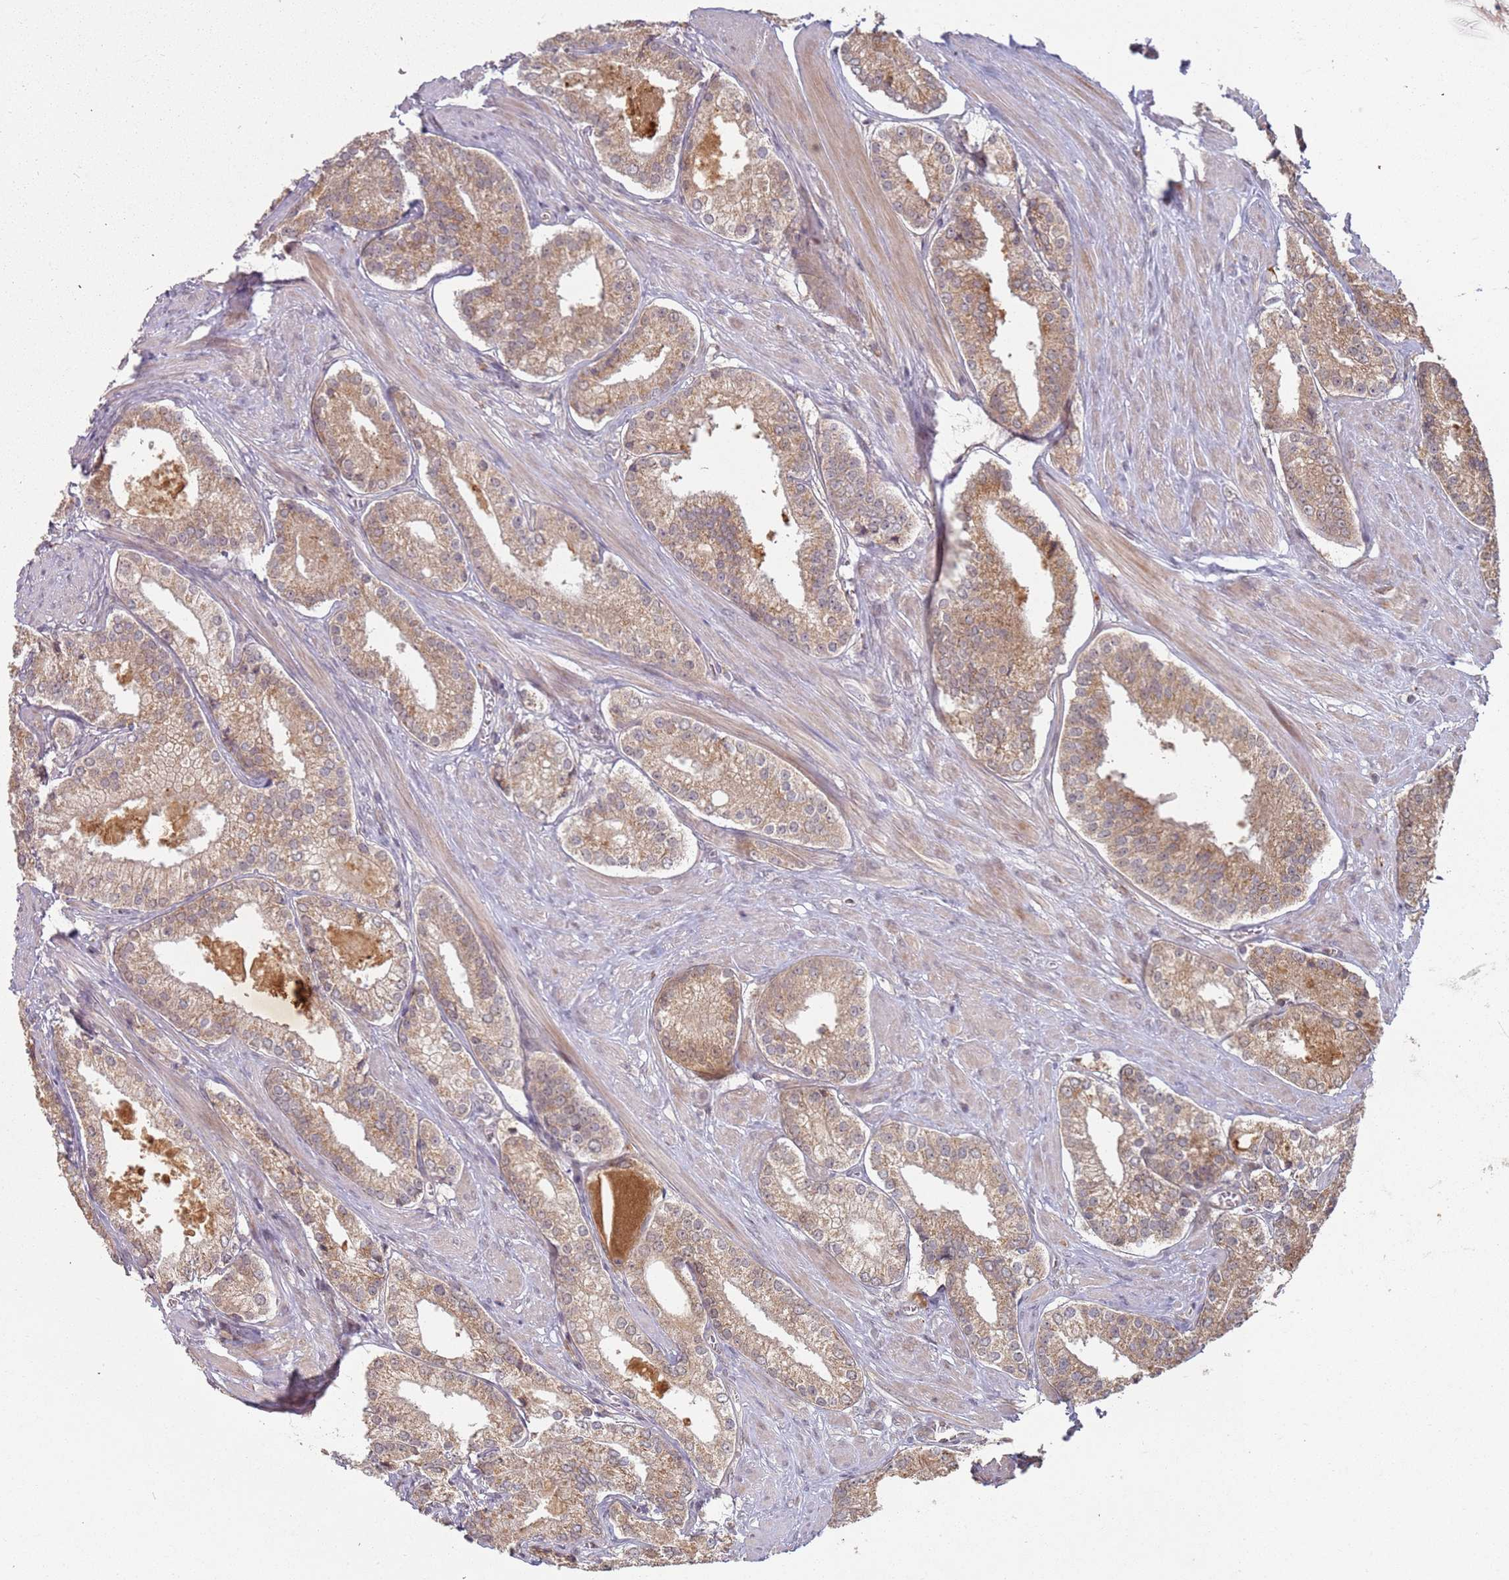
{"staining": {"intensity": "moderate", "quantity": ">75%", "location": "cytoplasmic/membranous"}, "tissue": "prostate cancer", "cell_type": "Tumor cells", "image_type": "cancer", "snomed": [{"axis": "morphology", "description": "Adenocarcinoma, Low grade"}, {"axis": "topography", "description": "Prostate"}], "caption": "An immunohistochemistry image of neoplastic tissue is shown. Protein staining in brown shows moderate cytoplasmic/membranous positivity in prostate cancer within tumor cells. The staining is performed using DAB brown chromogen to label protein expression. The nuclei are counter-stained blue using hematoxylin.", "gene": "MPEG1", "patient": {"sex": "male", "age": 54}}